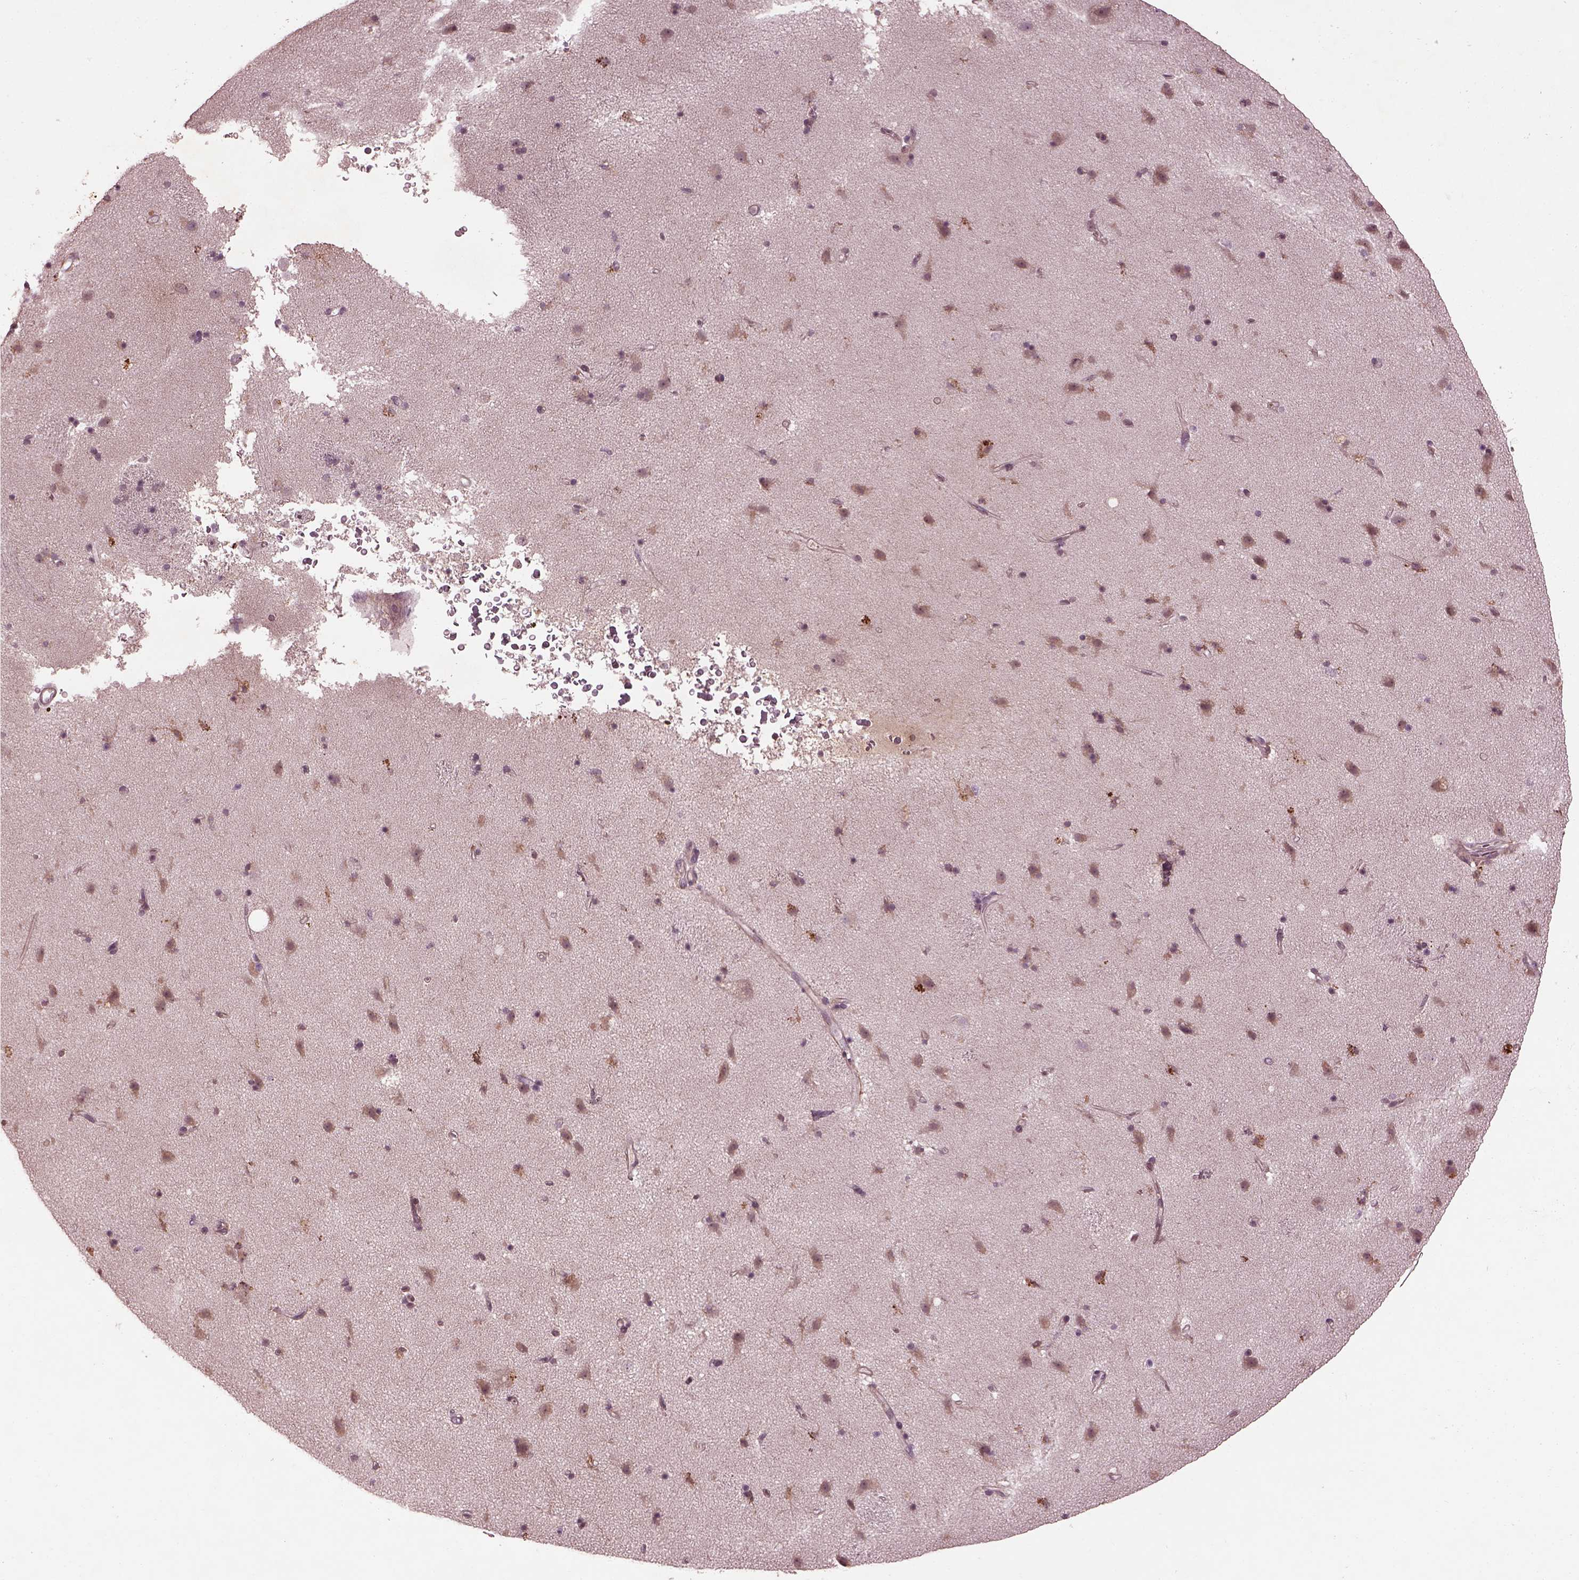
{"staining": {"intensity": "negative", "quantity": "none", "location": "none"}, "tissue": "caudate", "cell_type": "Glial cells", "image_type": "normal", "snomed": [{"axis": "morphology", "description": "Normal tissue, NOS"}, {"axis": "topography", "description": "Lateral ventricle wall"}], "caption": "This is an IHC histopathology image of normal human caudate. There is no staining in glial cells.", "gene": "EFEMP1", "patient": {"sex": "female", "age": 71}}